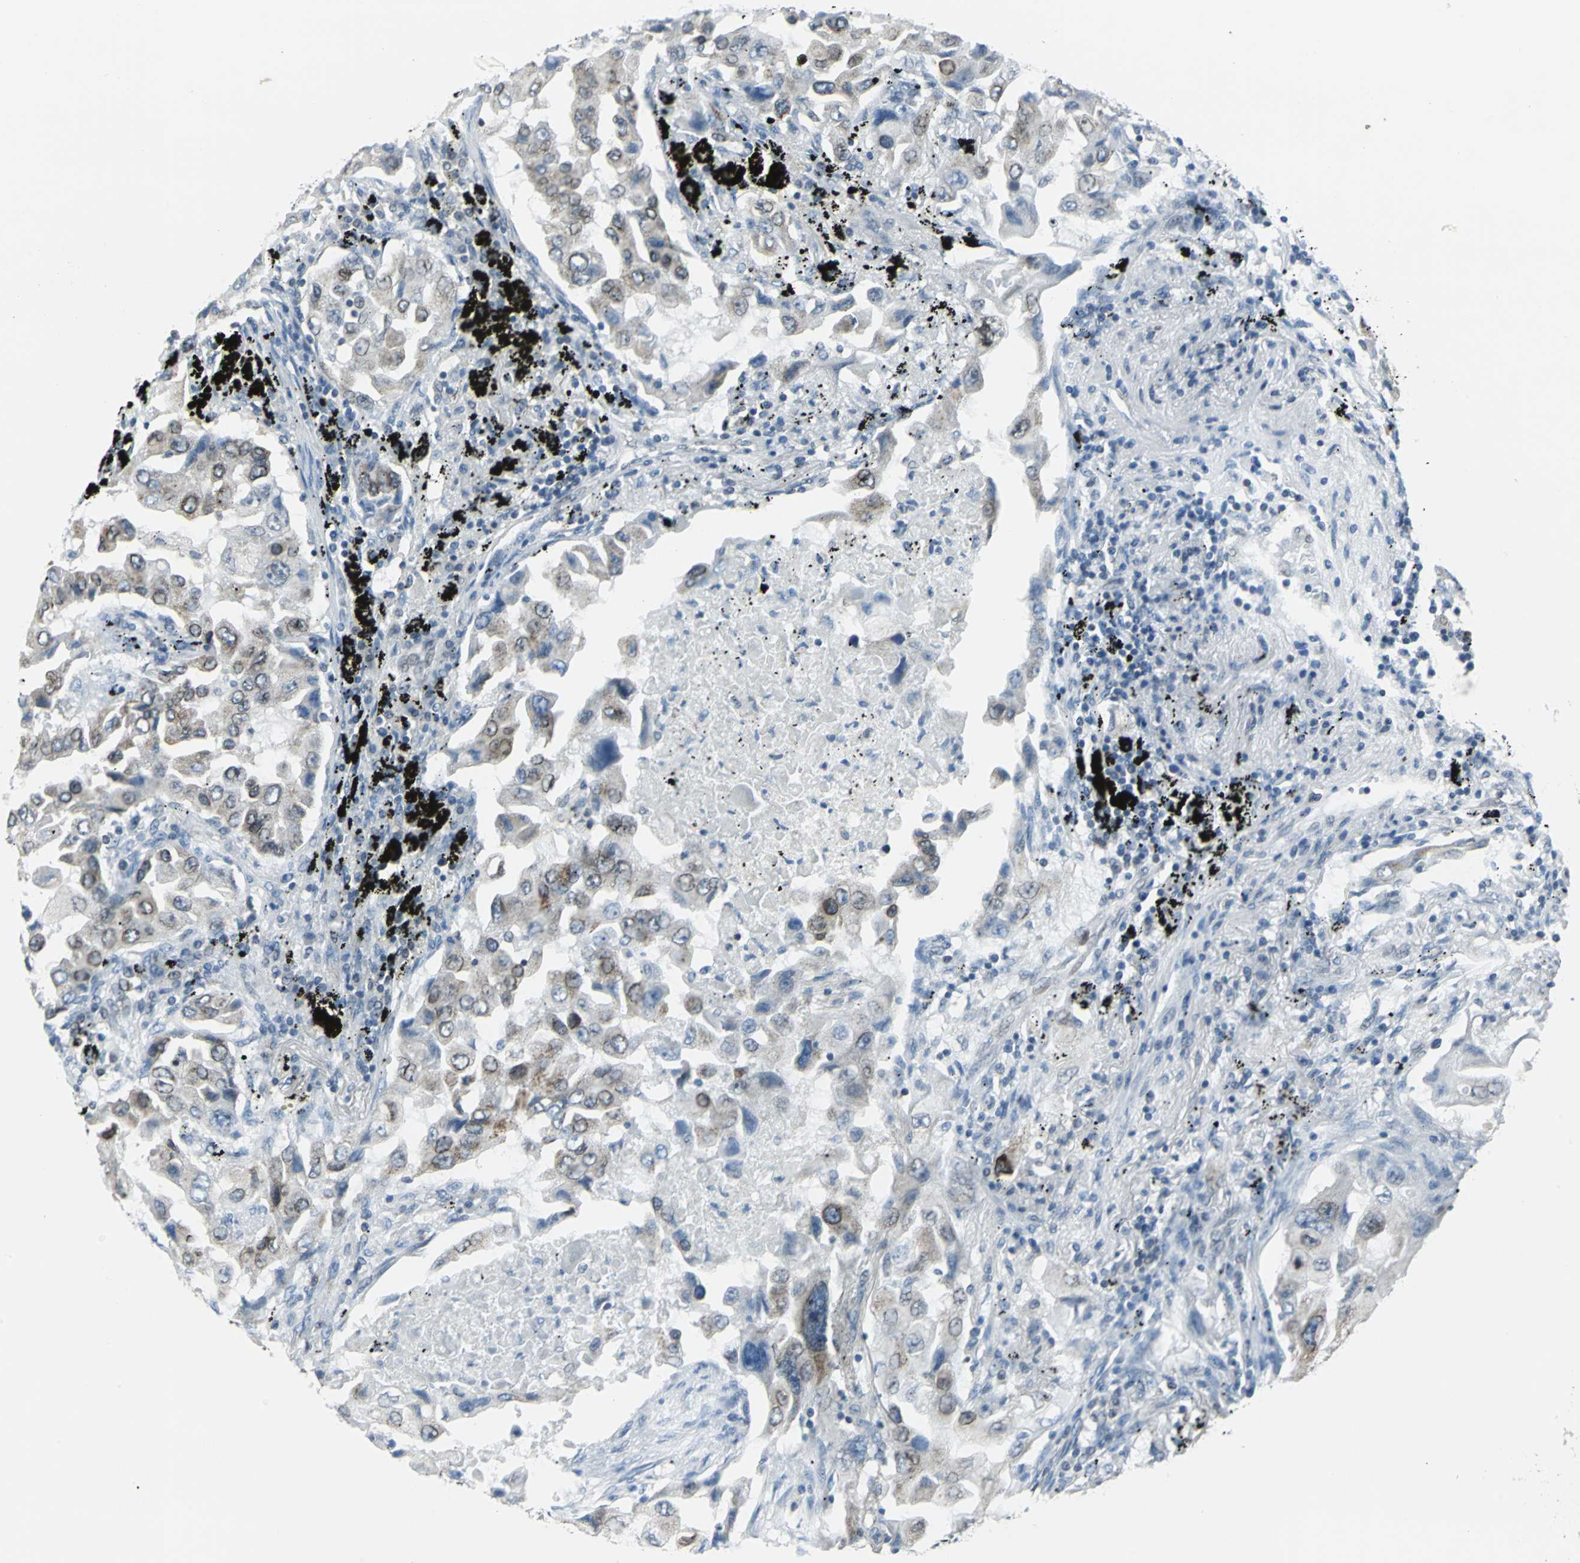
{"staining": {"intensity": "weak", "quantity": "25%-75%", "location": "cytoplasmic/membranous"}, "tissue": "lung cancer", "cell_type": "Tumor cells", "image_type": "cancer", "snomed": [{"axis": "morphology", "description": "Adenocarcinoma, NOS"}, {"axis": "topography", "description": "Lung"}], "caption": "DAB immunohistochemical staining of human adenocarcinoma (lung) demonstrates weak cytoplasmic/membranous protein positivity in about 25%-75% of tumor cells.", "gene": "SNUPN", "patient": {"sex": "female", "age": 65}}